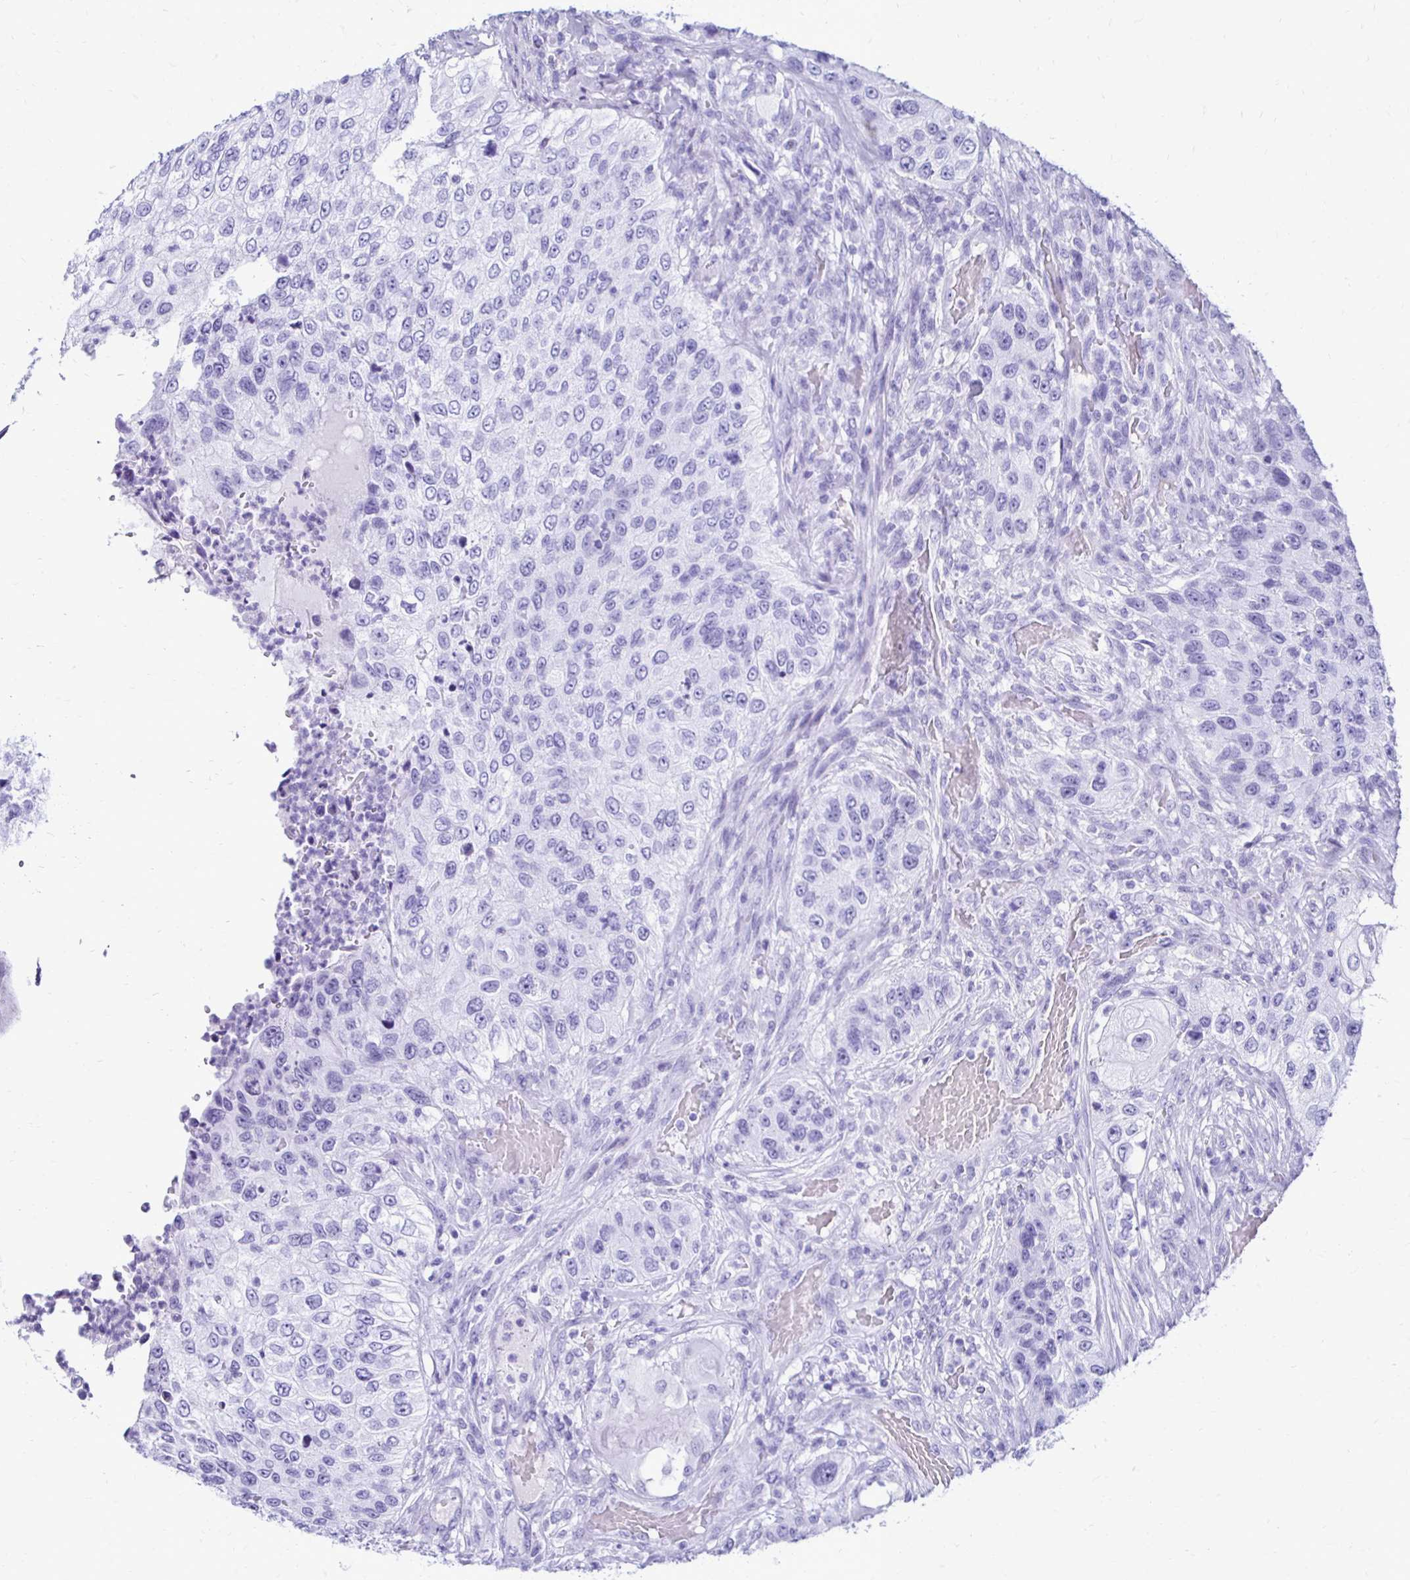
{"staining": {"intensity": "negative", "quantity": "none", "location": "none"}, "tissue": "urothelial cancer", "cell_type": "Tumor cells", "image_type": "cancer", "snomed": [{"axis": "morphology", "description": "Urothelial carcinoma, High grade"}, {"axis": "topography", "description": "Urinary bladder"}], "caption": "Photomicrograph shows no significant protein positivity in tumor cells of urothelial cancer.", "gene": "CST5", "patient": {"sex": "female", "age": 60}}